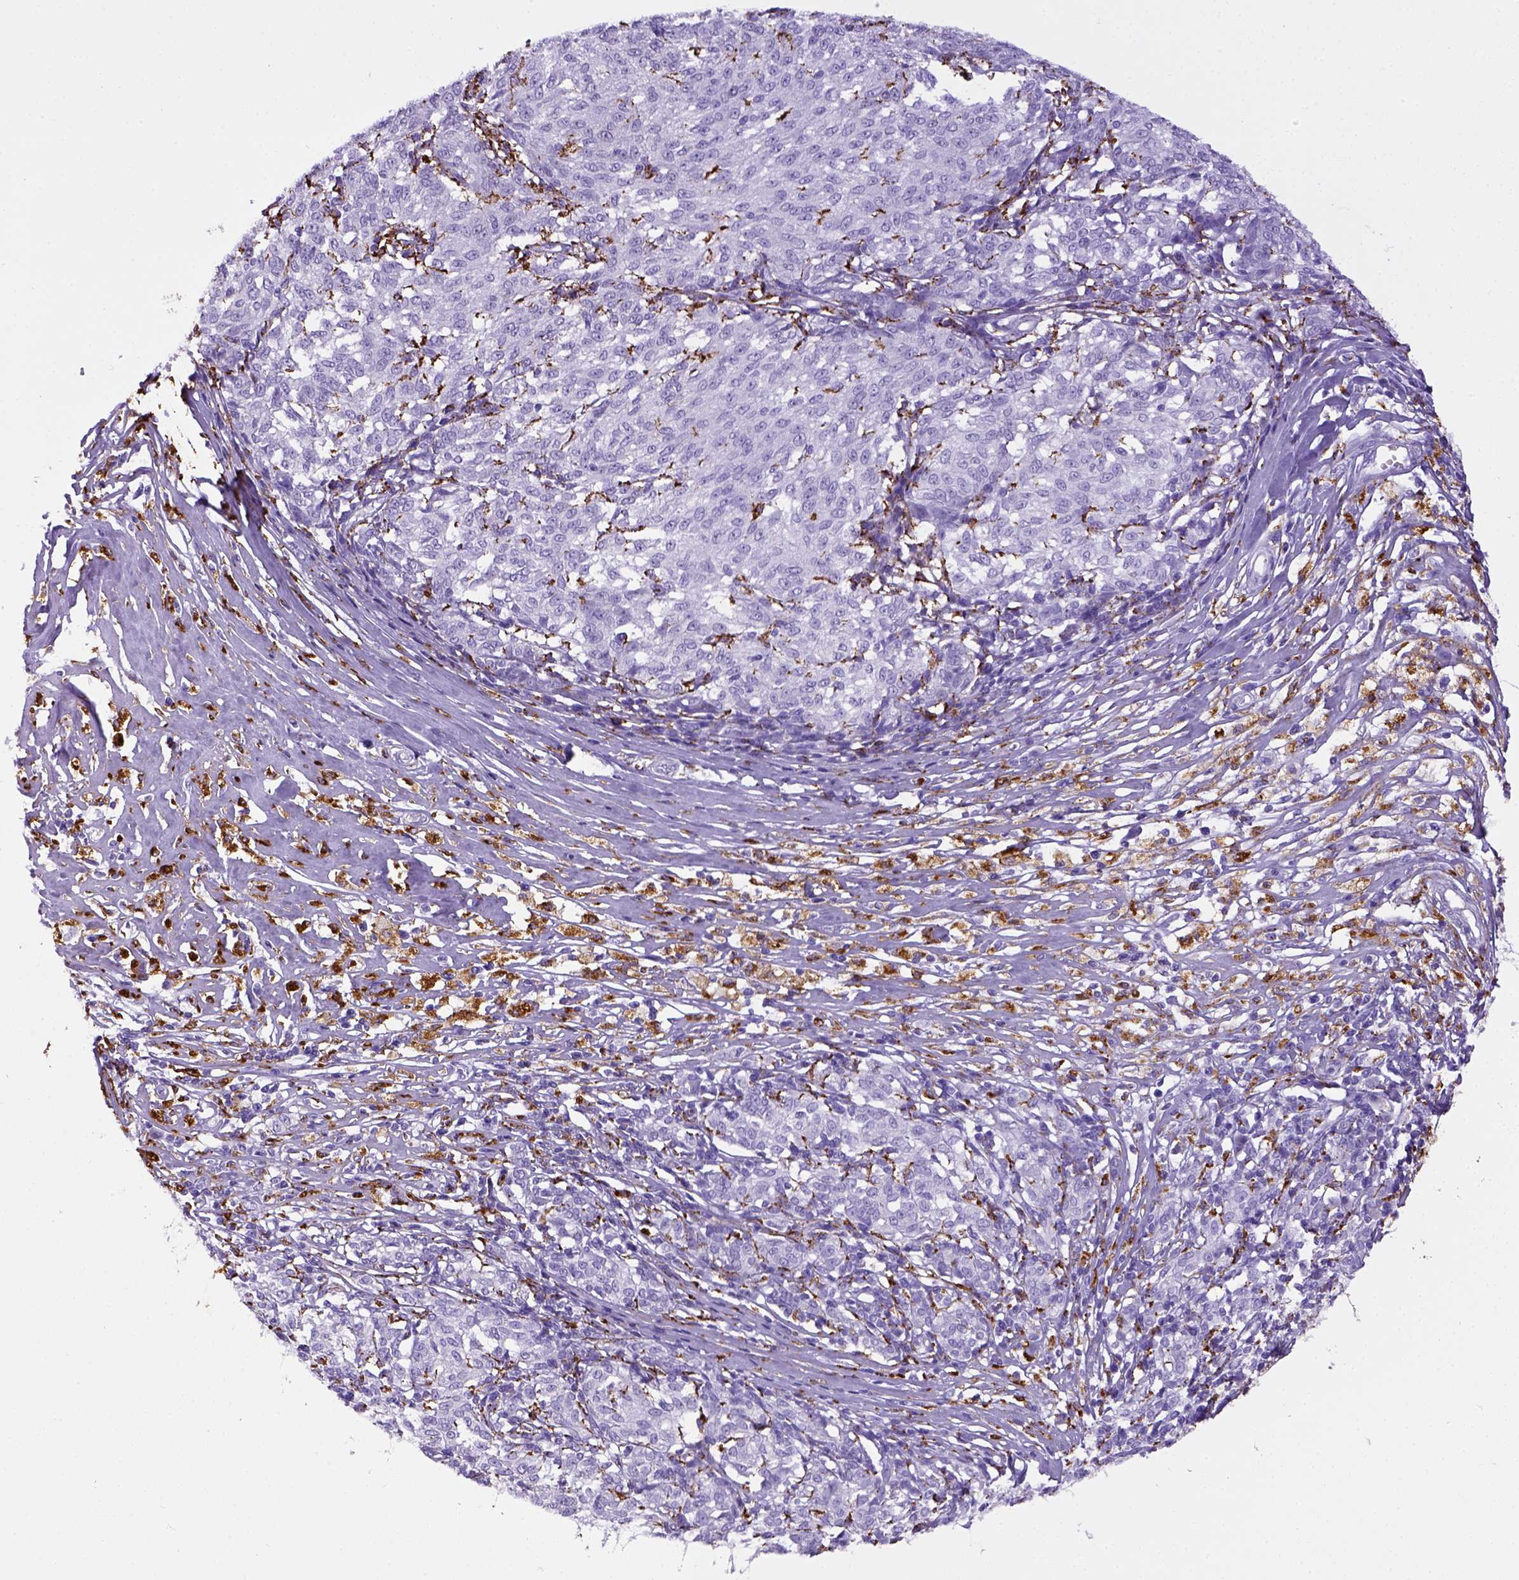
{"staining": {"intensity": "negative", "quantity": "none", "location": "none"}, "tissue": "melanoma", "cell_type": "Tumor cells", "image_type": "cancer", "snomed": [{"axis": "morphology", "description": "Malignant melanoma, NOS"}, {"axis": "topography", "description": "Skin"}], "caption": "An immunohistochemistry (IHC) histopathology image of melanoma is shown. There is no staining in tumor cells of melanoma.", "gene": "CD68", "patient": {"sex": "female", "age": 72}}